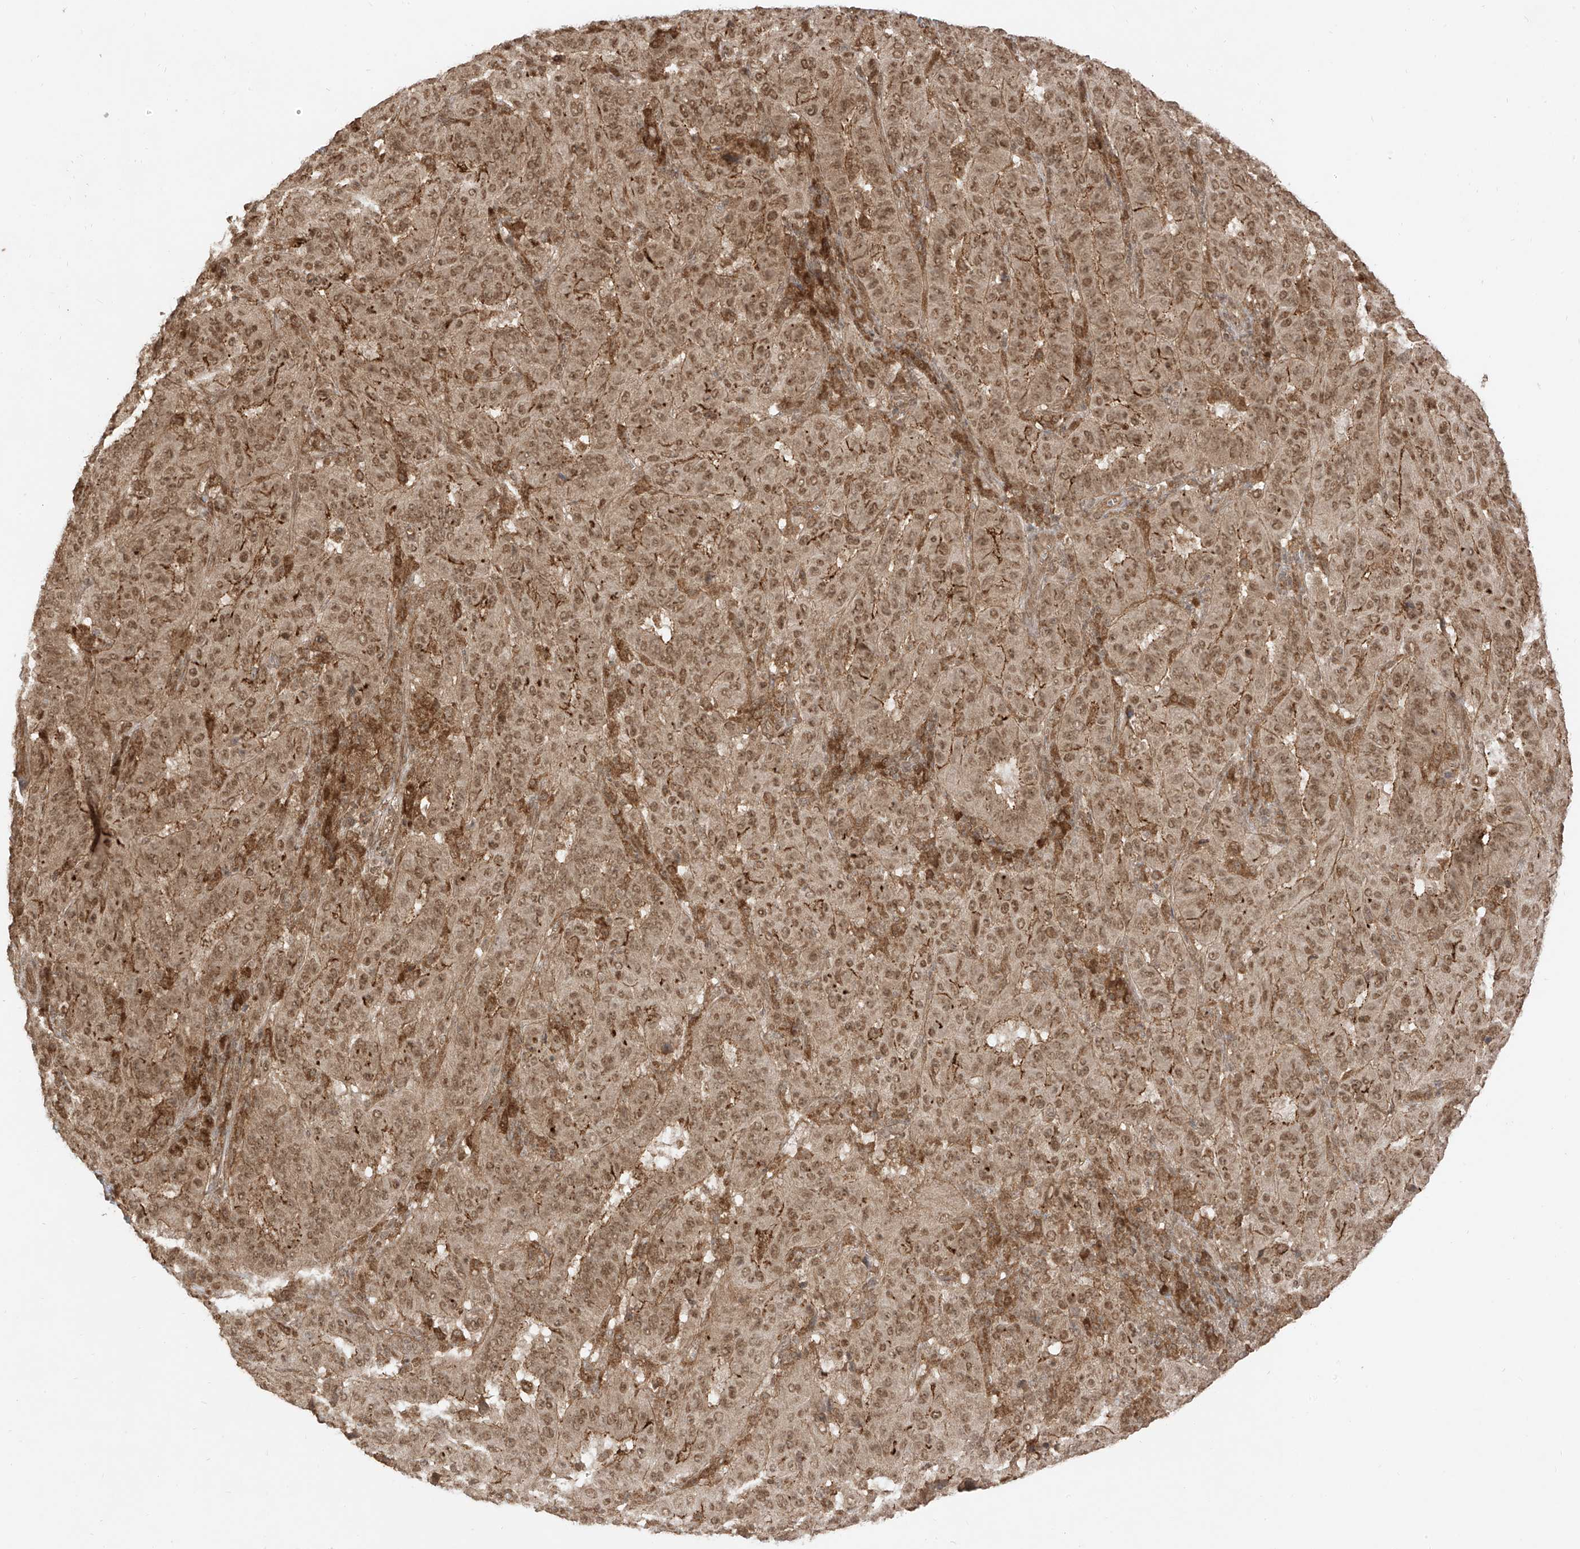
{"staining": {"intensity": "weak", "quantity": ">75%", "location": "cytoplasmic/membranous,nuclear"}, "tissue": "pancreatic cancer", "cell_type": "Tumor cells", "image_type": "cancer", "snomed": [{"axis": "morphology", "description": "Adenocarcinoma, NOS"}, {"axis": "topography", "description": "Pancreas"}], "caption": "Human pancreatic cancer stained for a protein (brown) shows weak cytoplasmic/membranous and nuclear positive staining in about >75% of tumor cells.", "gene": "LCOR", "patient": {"sex": "male", "age": 63}}